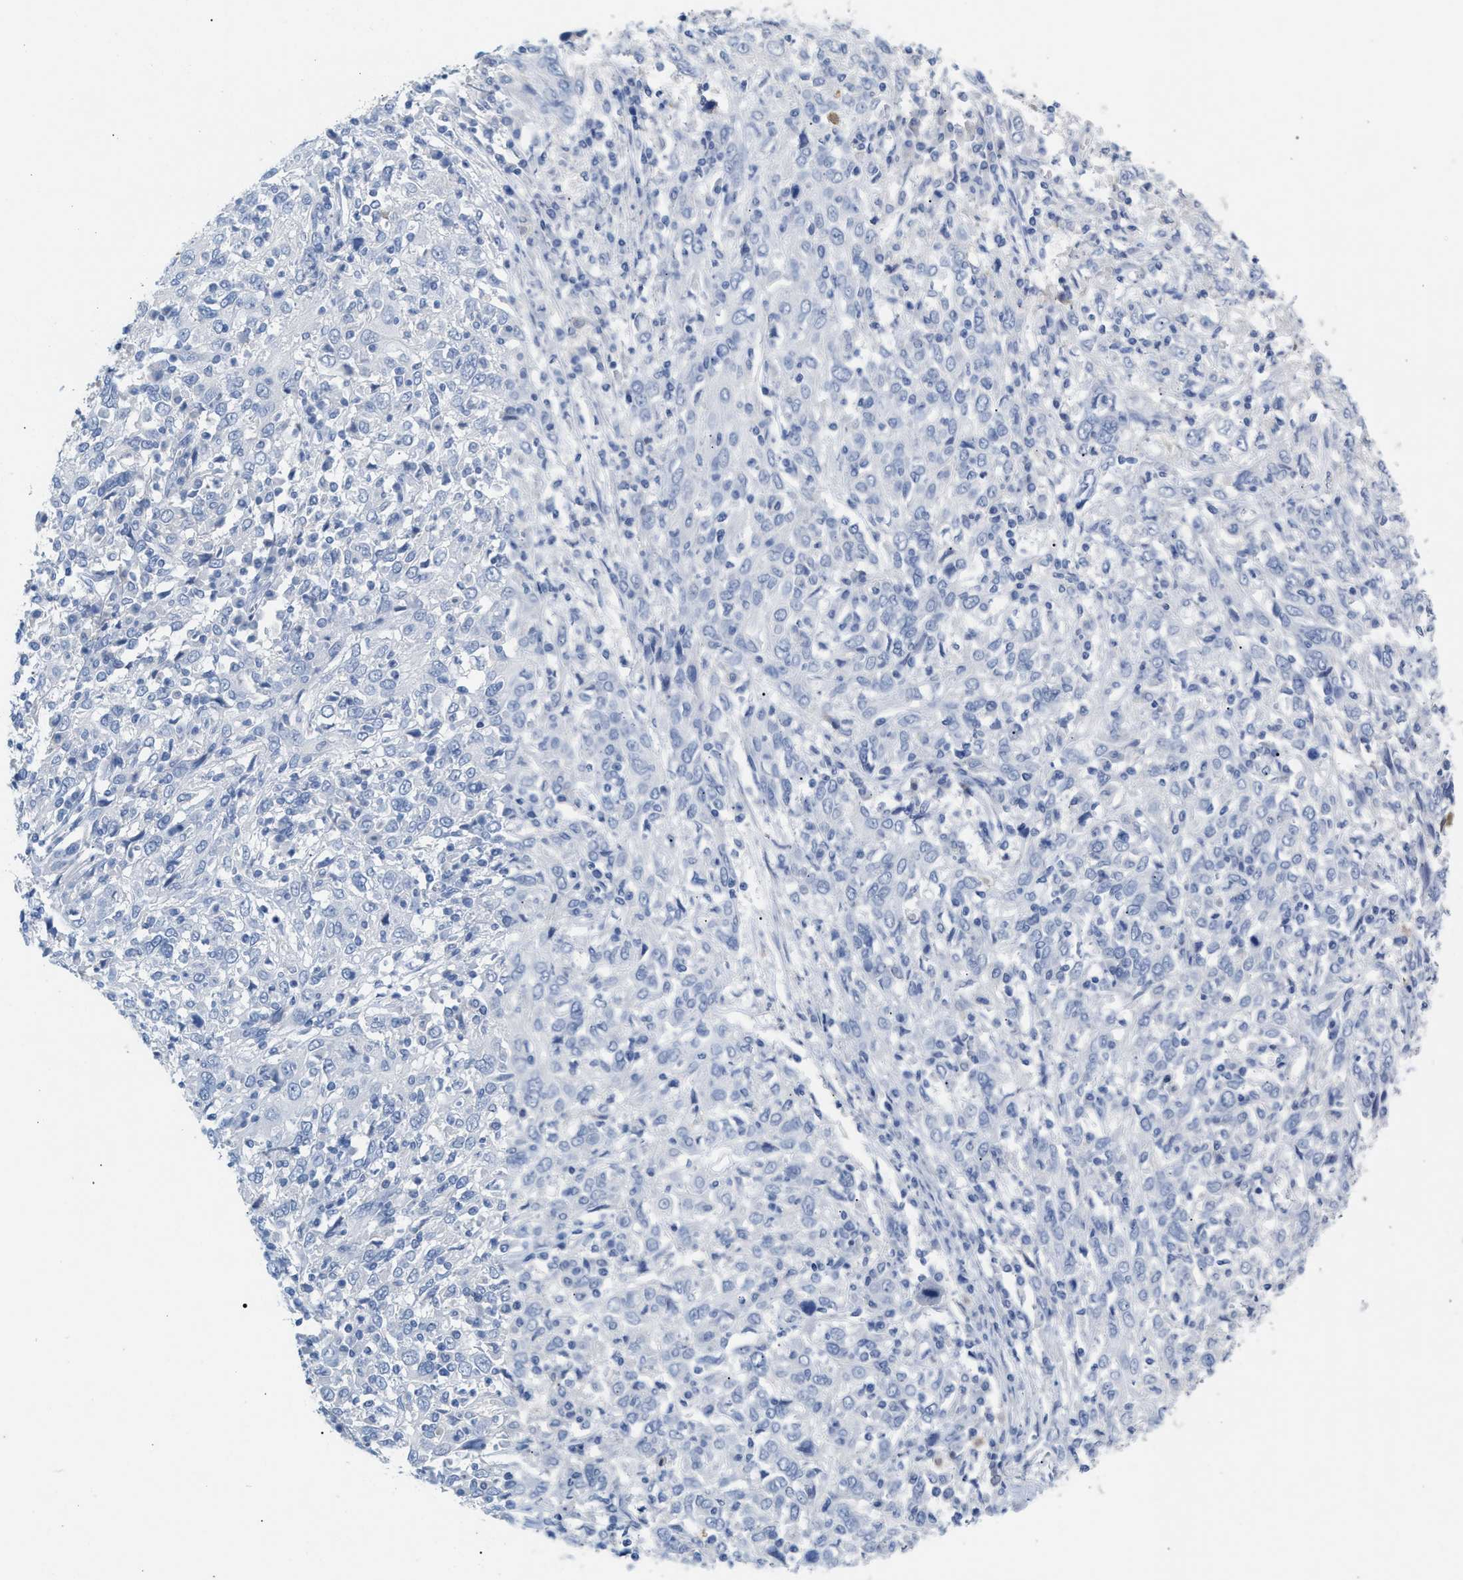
{"staining": {"intensity": "negative", "quantity": "none", "location": "none"}, "tissue": "cervical cancer", "cell_type": "Tumor cells", "image_type": "cancer", "snomed": [{"axis": "morphology", "description": "Squamous cell carcinoma, NOS"}, {"axis": "topography", "description": "Cervix"}], "caption": "Tumor cells are negative for protein expression in human squamous cell carcinoma (cervical).", "gene": "APOH", "patient": {"sex": "female", "age": 46}}